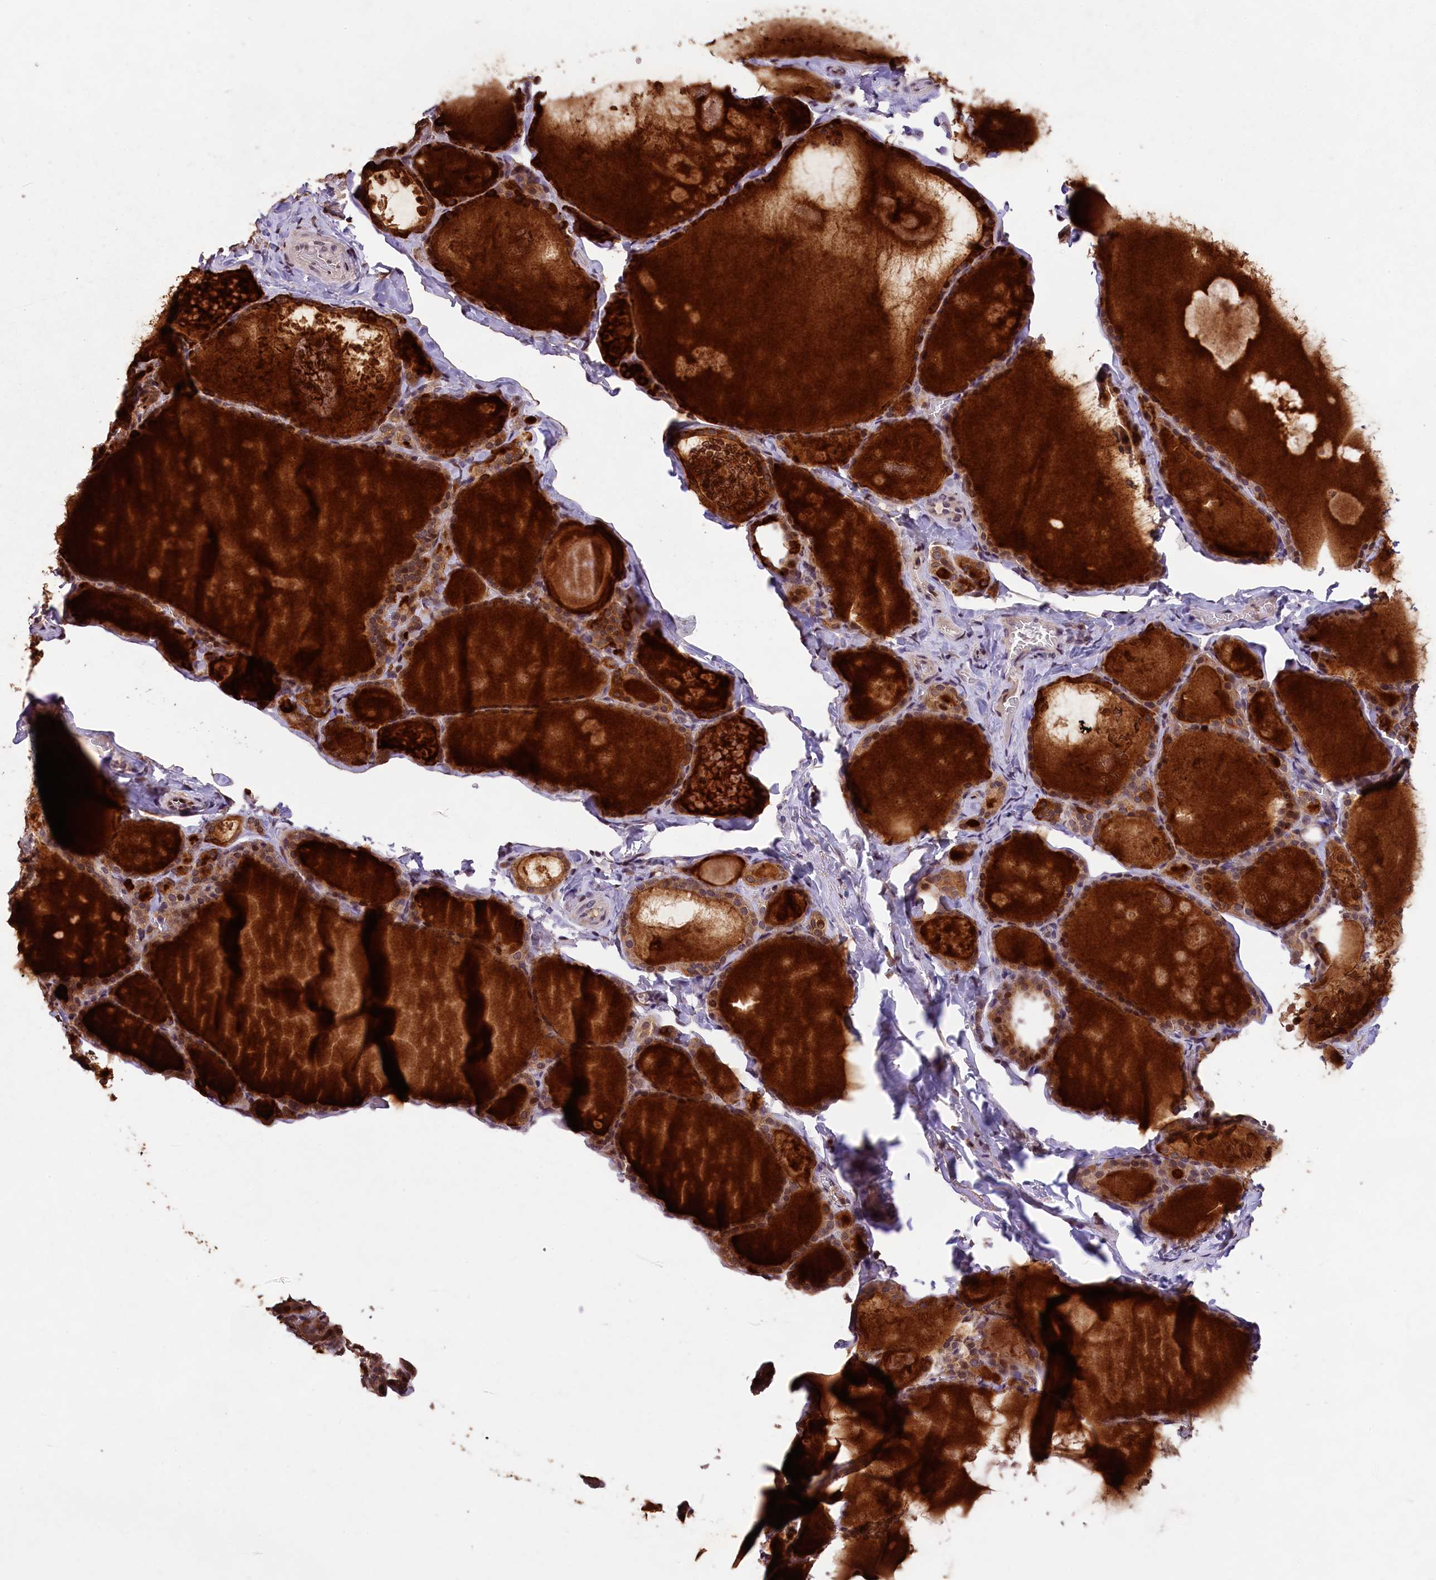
{"staining": {"intensity": "moderate", "quantity": ">75%", "location": "cytoplasmic/membranous"}, "tissue": "thyroid gland", "cell_type": "Glandular cells", "image_type": "normal", "snomed": [{"axis": "morphology", "description": "Normal tissue, NOS"}, {"axis": "topography", "description": "Thyroid gland"}], "caption": "Immunohistochemistry (IHC) (DAB (3,3'-diaminobenzidine)) staining of normal thyroid gland displays moderate cytoplasmic/membranous protein positivity in approximately >75% of glandular cells. The staining is performed using DAB (3,3'-diaminobenzidine) brown chromogen to label protein expression. The nuclei are counter-stained blue using hematoxylin.", "gene": "PHAF1", "patient": {"sex": "male", "age": 56}}